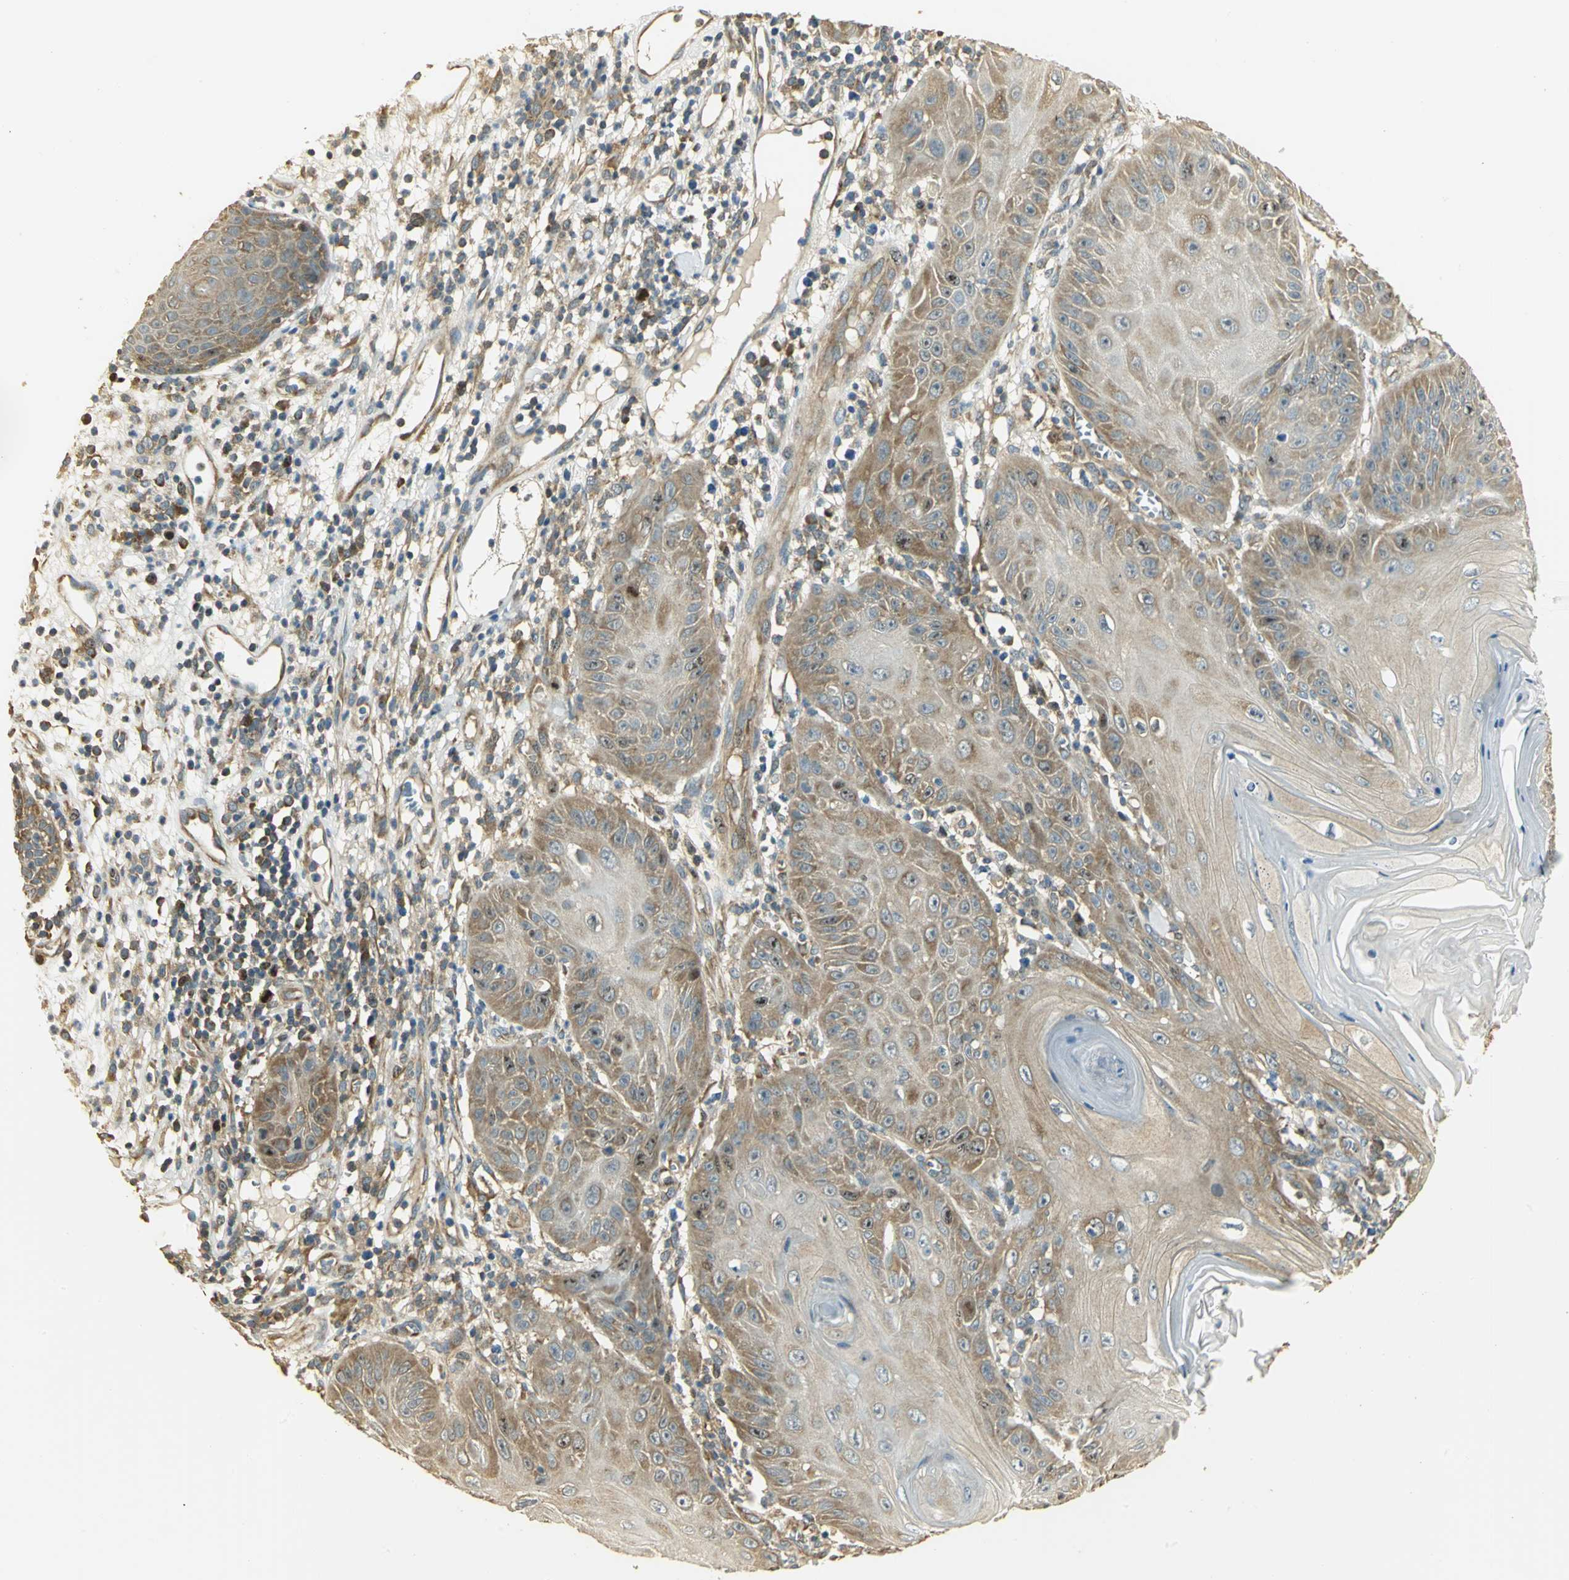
{"staining": {"intensity": "moderate", "quantity": ">75%", "location": "cytoplasmic/membranous"}, "tissue": "skin cancer", "cell_type": "Tumor cells", "image_type": "cancer", "snomed": [{"axis": "morphology", "description": "Squamous cell carcinoma, NOS"}, {"axis": "topography", "description": "Skin"}], "caption": "Tumor cells display moderate cytoplasmic/membranous staining in approximately >75% of cells in skin cancer (squamous cell carcinoma).", "gene": "RARS1", "patient": {"sex": "female", "age": 78}}